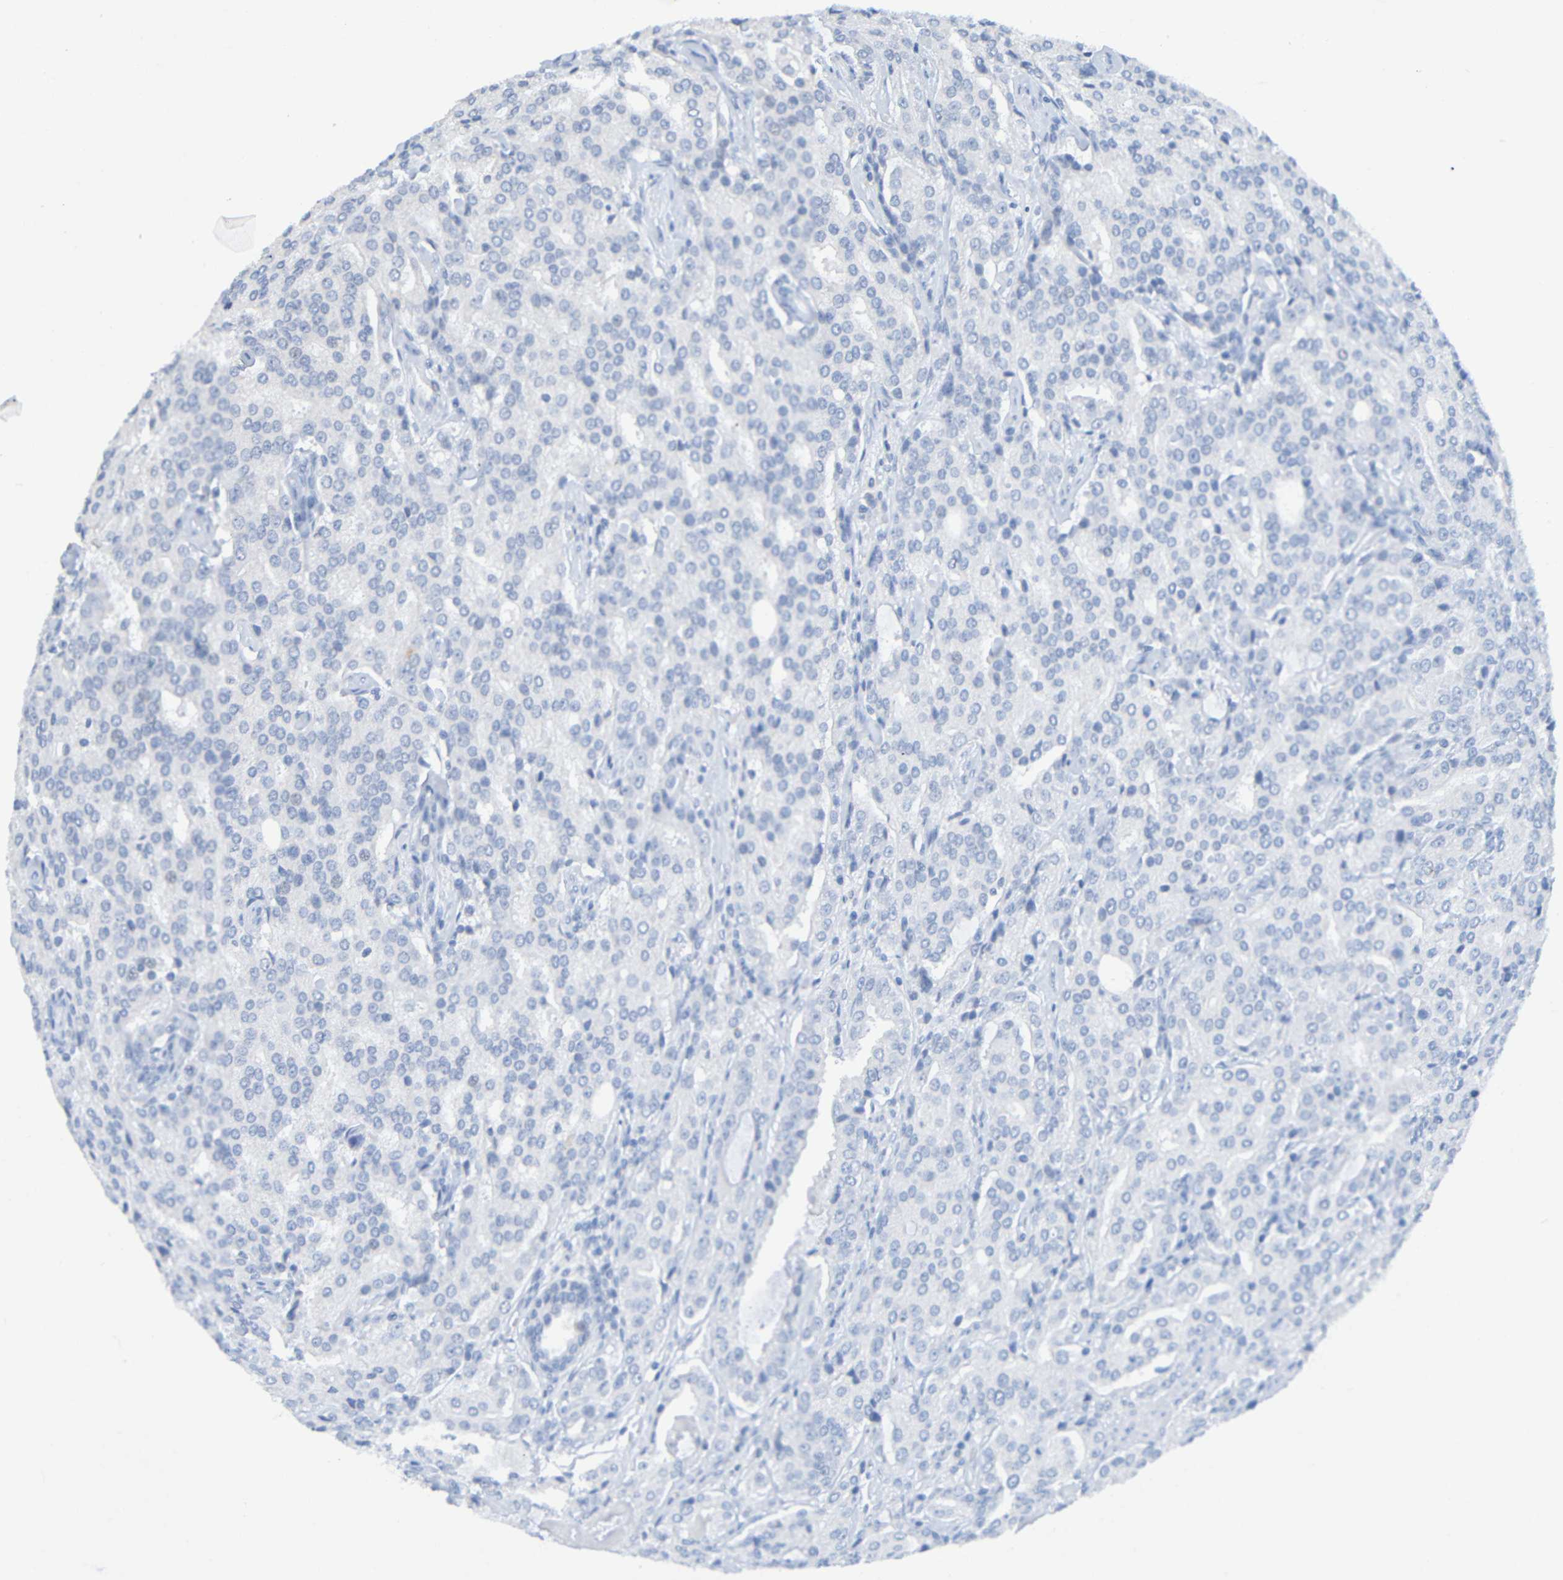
{"staining": {"intensity": "negative", "quantity": "none", "location": "none"}, "tissue": "prostate cancer", "cell_type": "Tumor cells", "image_type": "cancer", "snomed": [{"axis": "morphology", "description": "Adenocarcinoma, High grade"}, {"axis": "topography", "description": "Prostate"}], "caption": "Photomicrograph shows no significant protein positivity in tumor cells of prostate cancer. (DAB IHC visualized using brightfield microscopy, high magnification).", "gene": "IL10", "patient": {"sex": "male", "age": 72}}